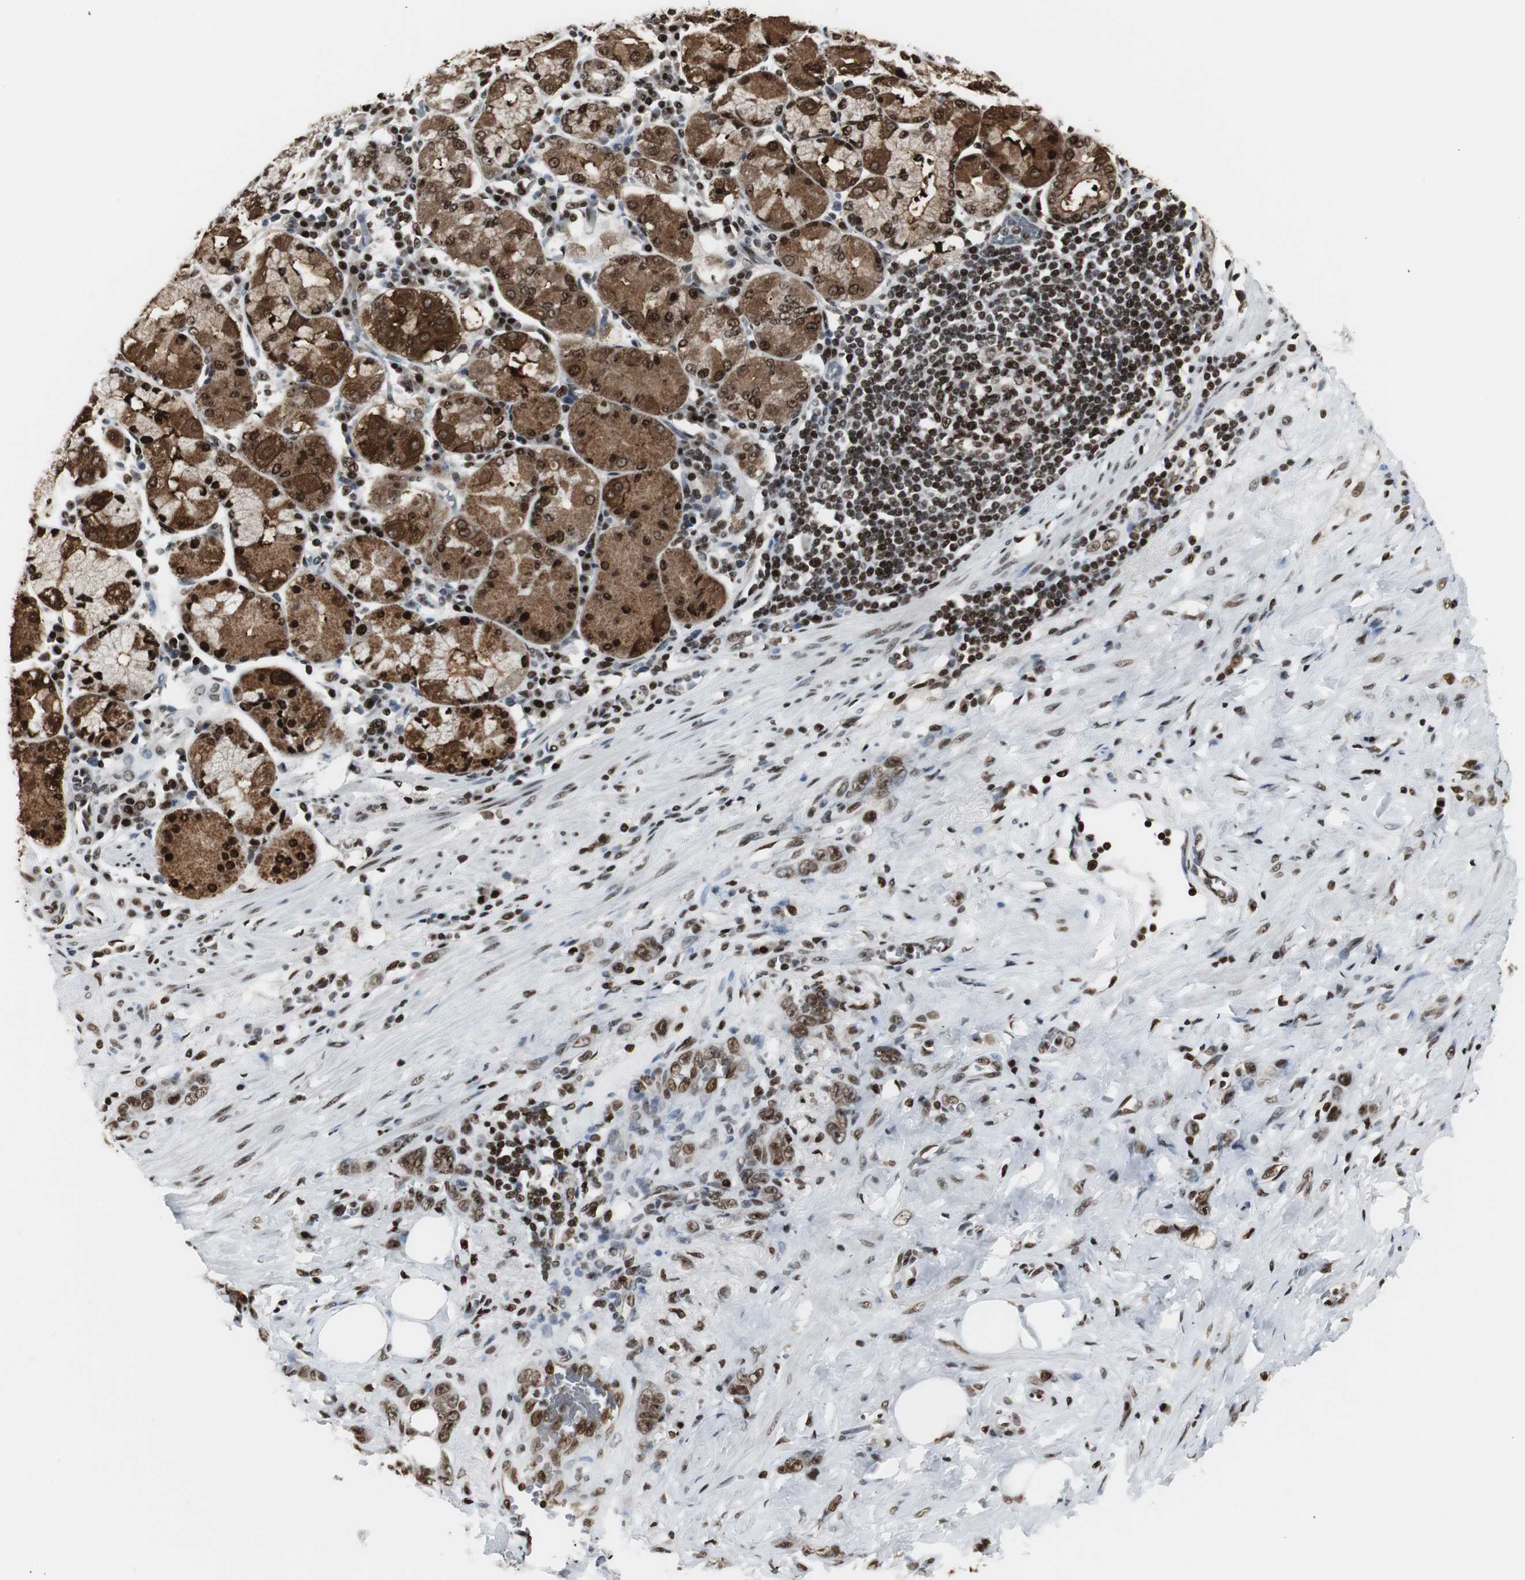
{"staining": {"intensity": "moderate", "quantity": ">75%", "location": "cytoplasmic/membranous,nuclear"}, "tissue": "stomach cancer", "cell_type": "Tumor cells", "image_type": "cancer", "snomed": [{"axis": "morphology", "description": "Adenocarcinoma, NOS"}, {"axis": "topography", "description": "Stomach"}], "caption": "DAB immunohistochemical staining of adenocarcinoma (stomach) exhibits moderate cytoplasmic/membranous and nuclear protein expression in approximately >75% of tumor cells.", "gene": "PARN", "patient": {"sex": "male", "age": 82}}